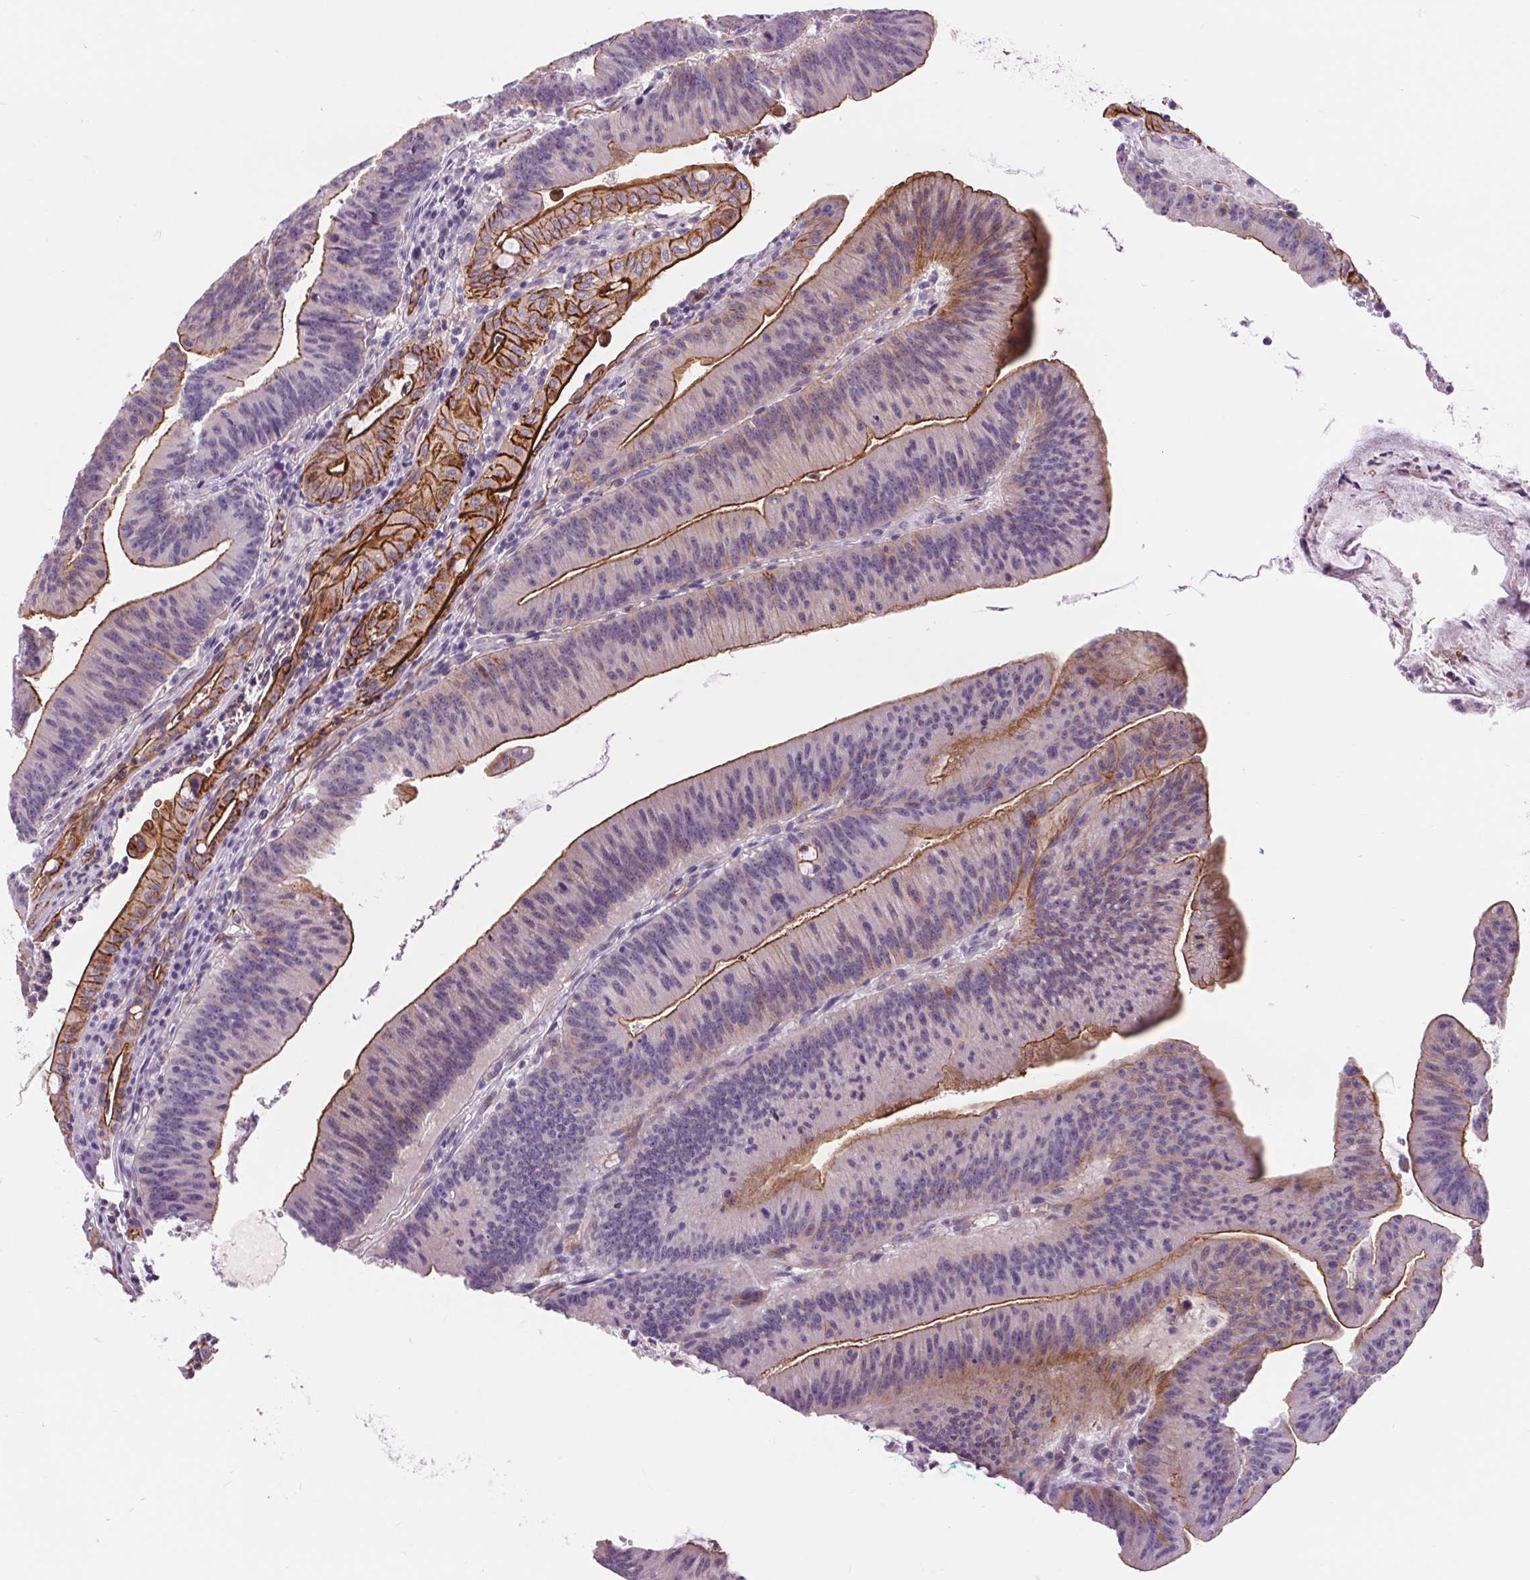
{"staining": {"intensity": "strong", "quantity": "25%-75%", "location": "cytoplasmic/membranous"}, "tissue": "colorectal cancer", "cell_type": "Tumor cells", "image_type": "cancer", "snomed": [{"axis": "morphology", "description": "Adenocarcinoma, NOS"}, {"axis": "topography", "description": "Colon"}], "caption": "DAB immunohistochemical staining of adenocarcinoma (colorectal) exhibits strong cytoplasmic/membranous protein expression in about 25%-75% of tumor cells.", "gene": "DIXDC1", "patient": {"sex": "female", "age": 78}}